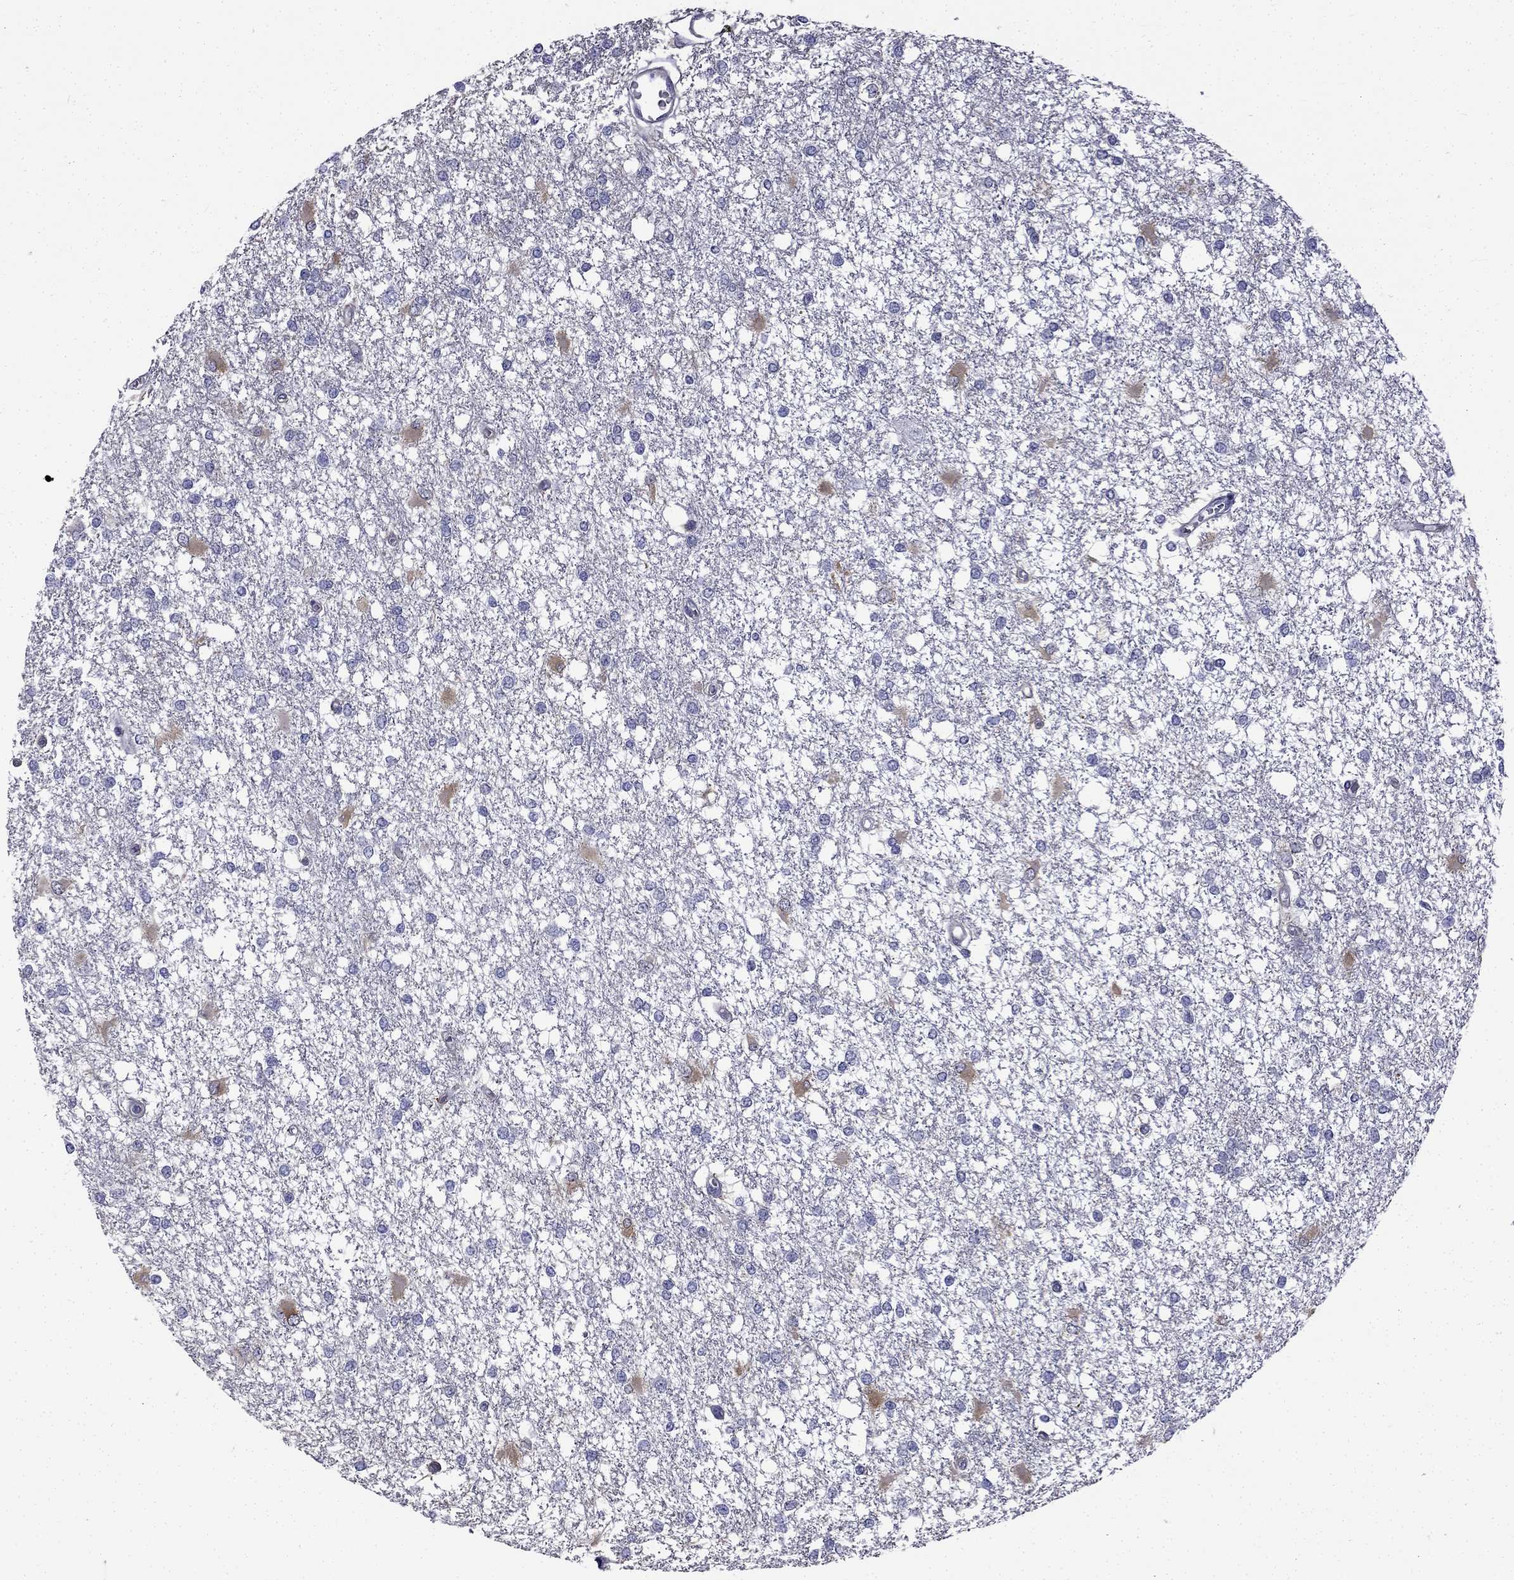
{"staining": {"intensity": "negative", "quantity": "none", "location": "none"}, "tissue": "glioma", "cell_type": "Tumor cells", "image_type": "cancer", "snomed": [{"axis": "morphology", "description": "Glioma, malignant, High grade"}, {"axis": "topography", "description": "Cerebral cortex"}], "caption": "An immunohistochemistry (IHC) image of malignant glioma (high-grade) is shown. There is no staining in tumor cells of malignant glioma (high-grade).", "gene": "CCDC40", "patient": {"sex": "male", "age": 79}}